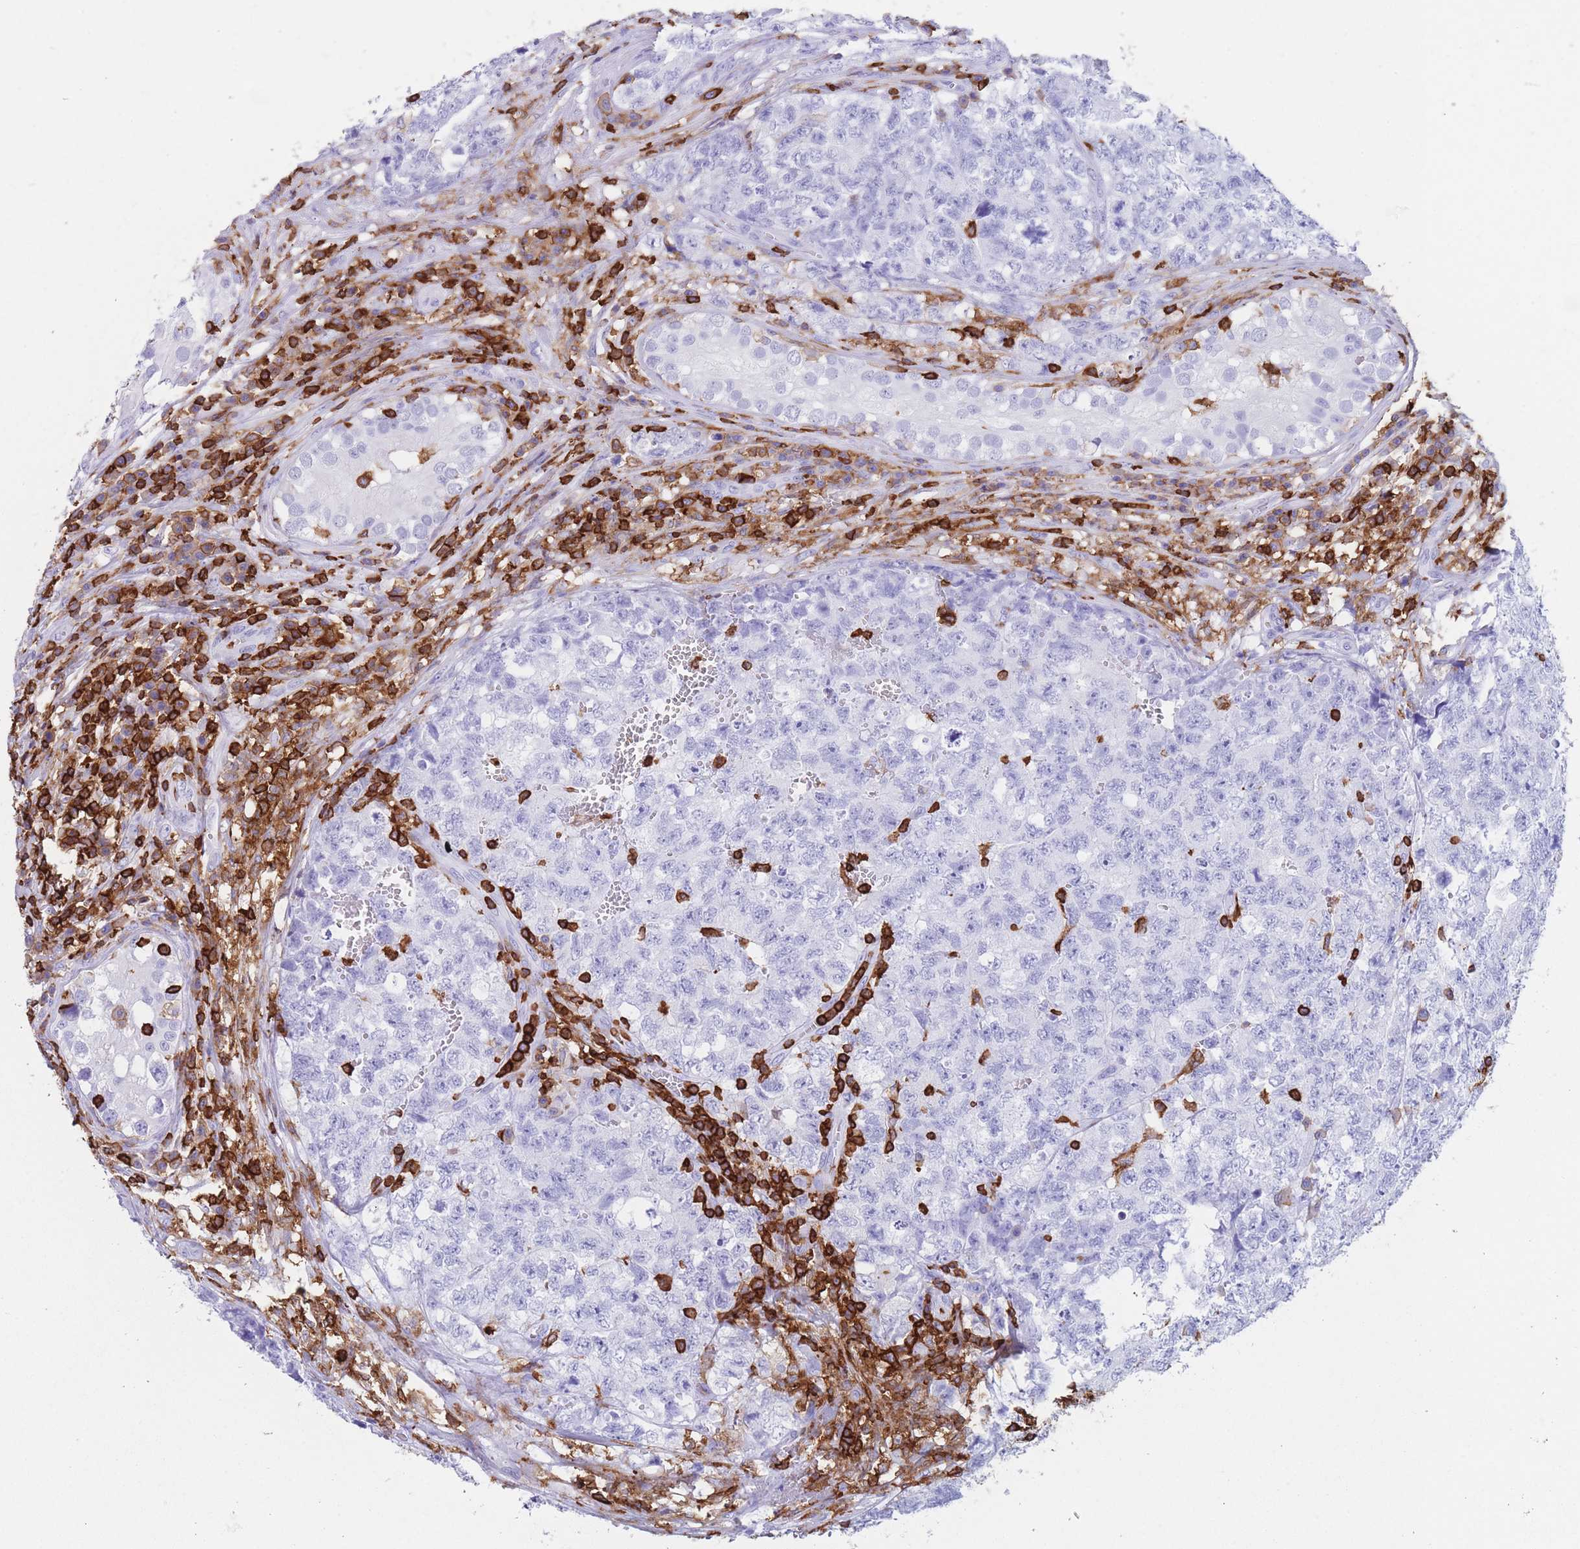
{"staining": {"intensity": "negative", "quantity": "none", "location": "none"}, "tissue": "testis cancer", "cell_type": "Tumor cells", "image_type": "cancer", "snomed": [{"axis": "morphology", "description": "Carcinoma, Embryonal, NOS"}, {"axis": "topography", "description": "Testis"}], "caption": "Immunohistochemical staining of human embryonal carcinoma (testis) shows no significant staining in tumor cells.", "gene": "CORO1A", "patient": {"sex": "male", "age": 31}}